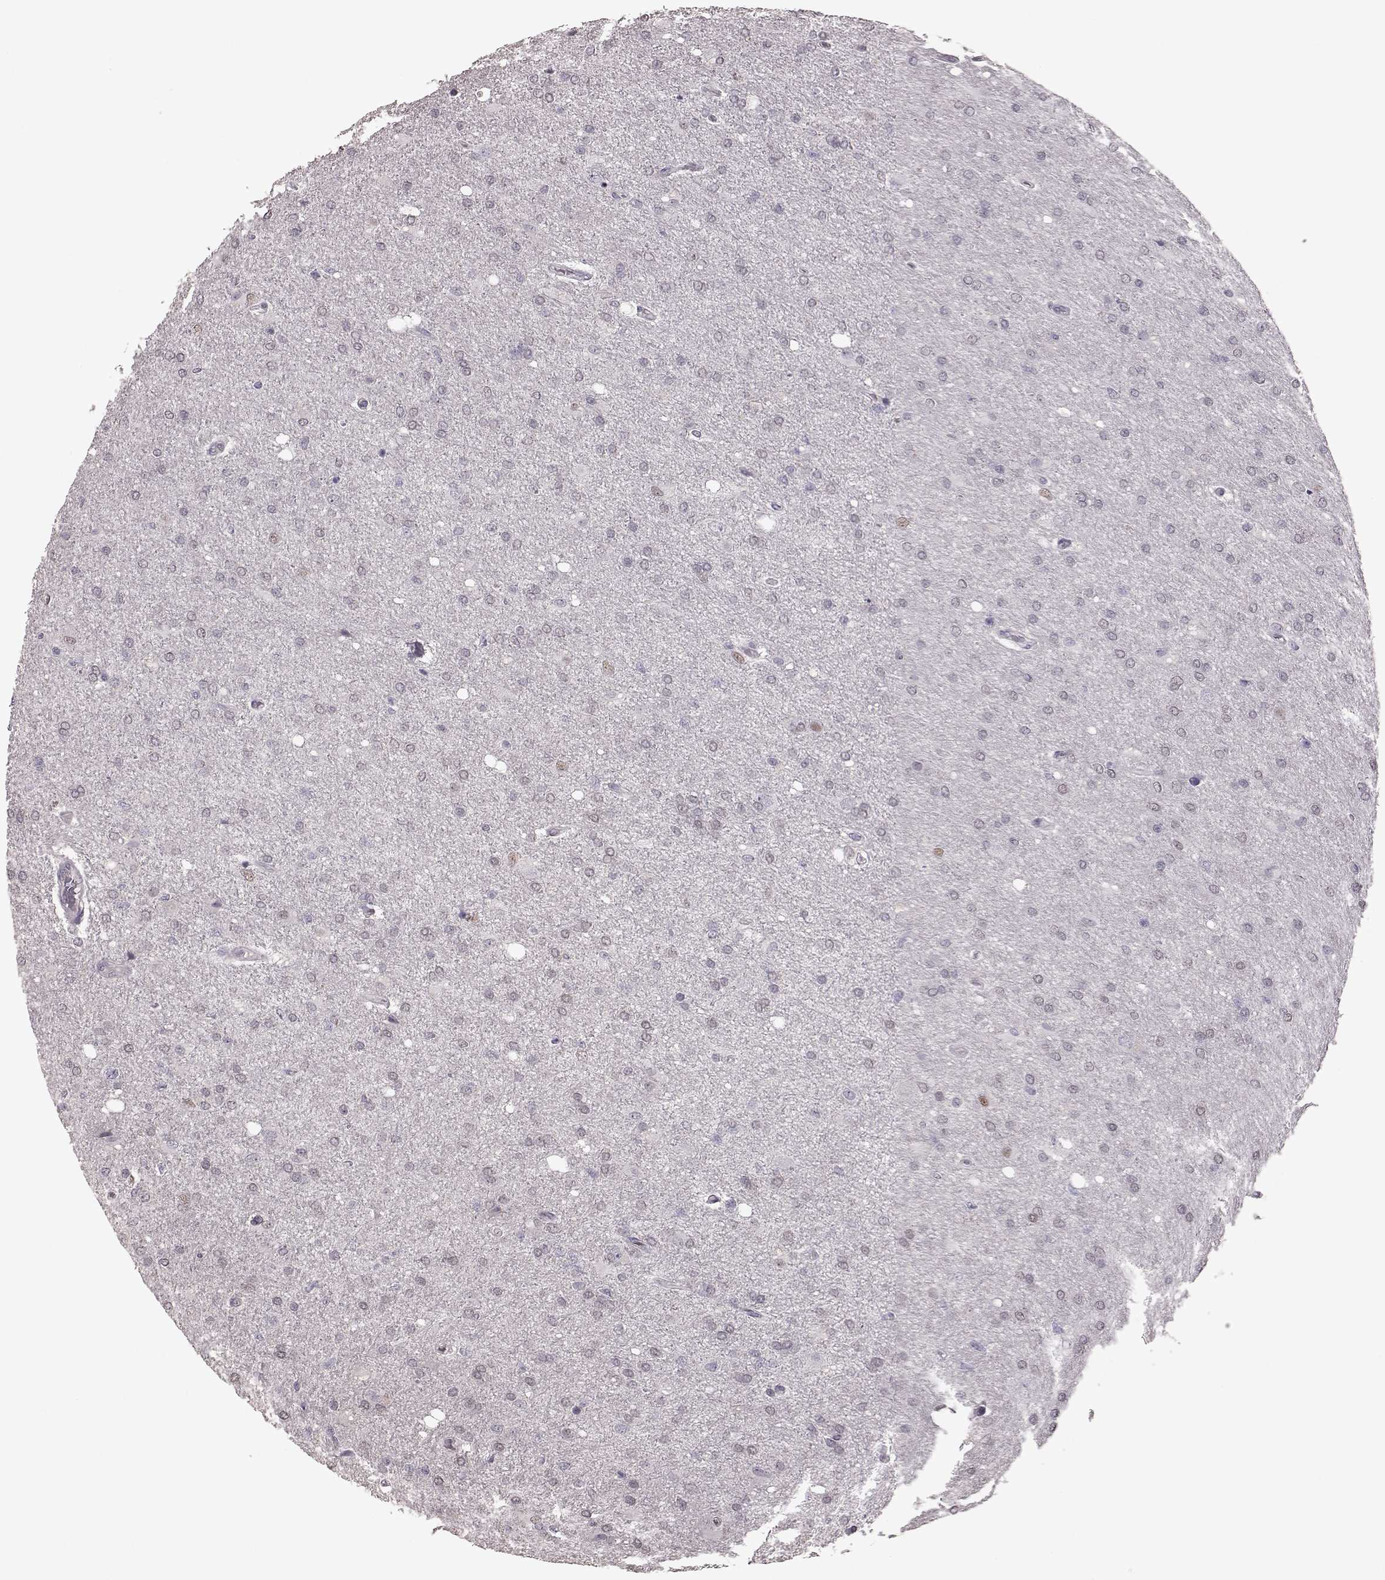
{"staining": {"intensity": "negative", "quantity": "none", "location": "none"}, "tissue": "glioma", "cell_type": "Tumor cells", "image_type": "cancer", "snomed": [{"axis": "morphology", "description": "Glioma, malignant, High grade"}, {"axis": "topography", "description": "Cerebral cortex"}], "caption": "There is no significant positivity in tumor cells of glioma.", "gene": "TSKS", "patient": {"sex": "male", "age": 70}}